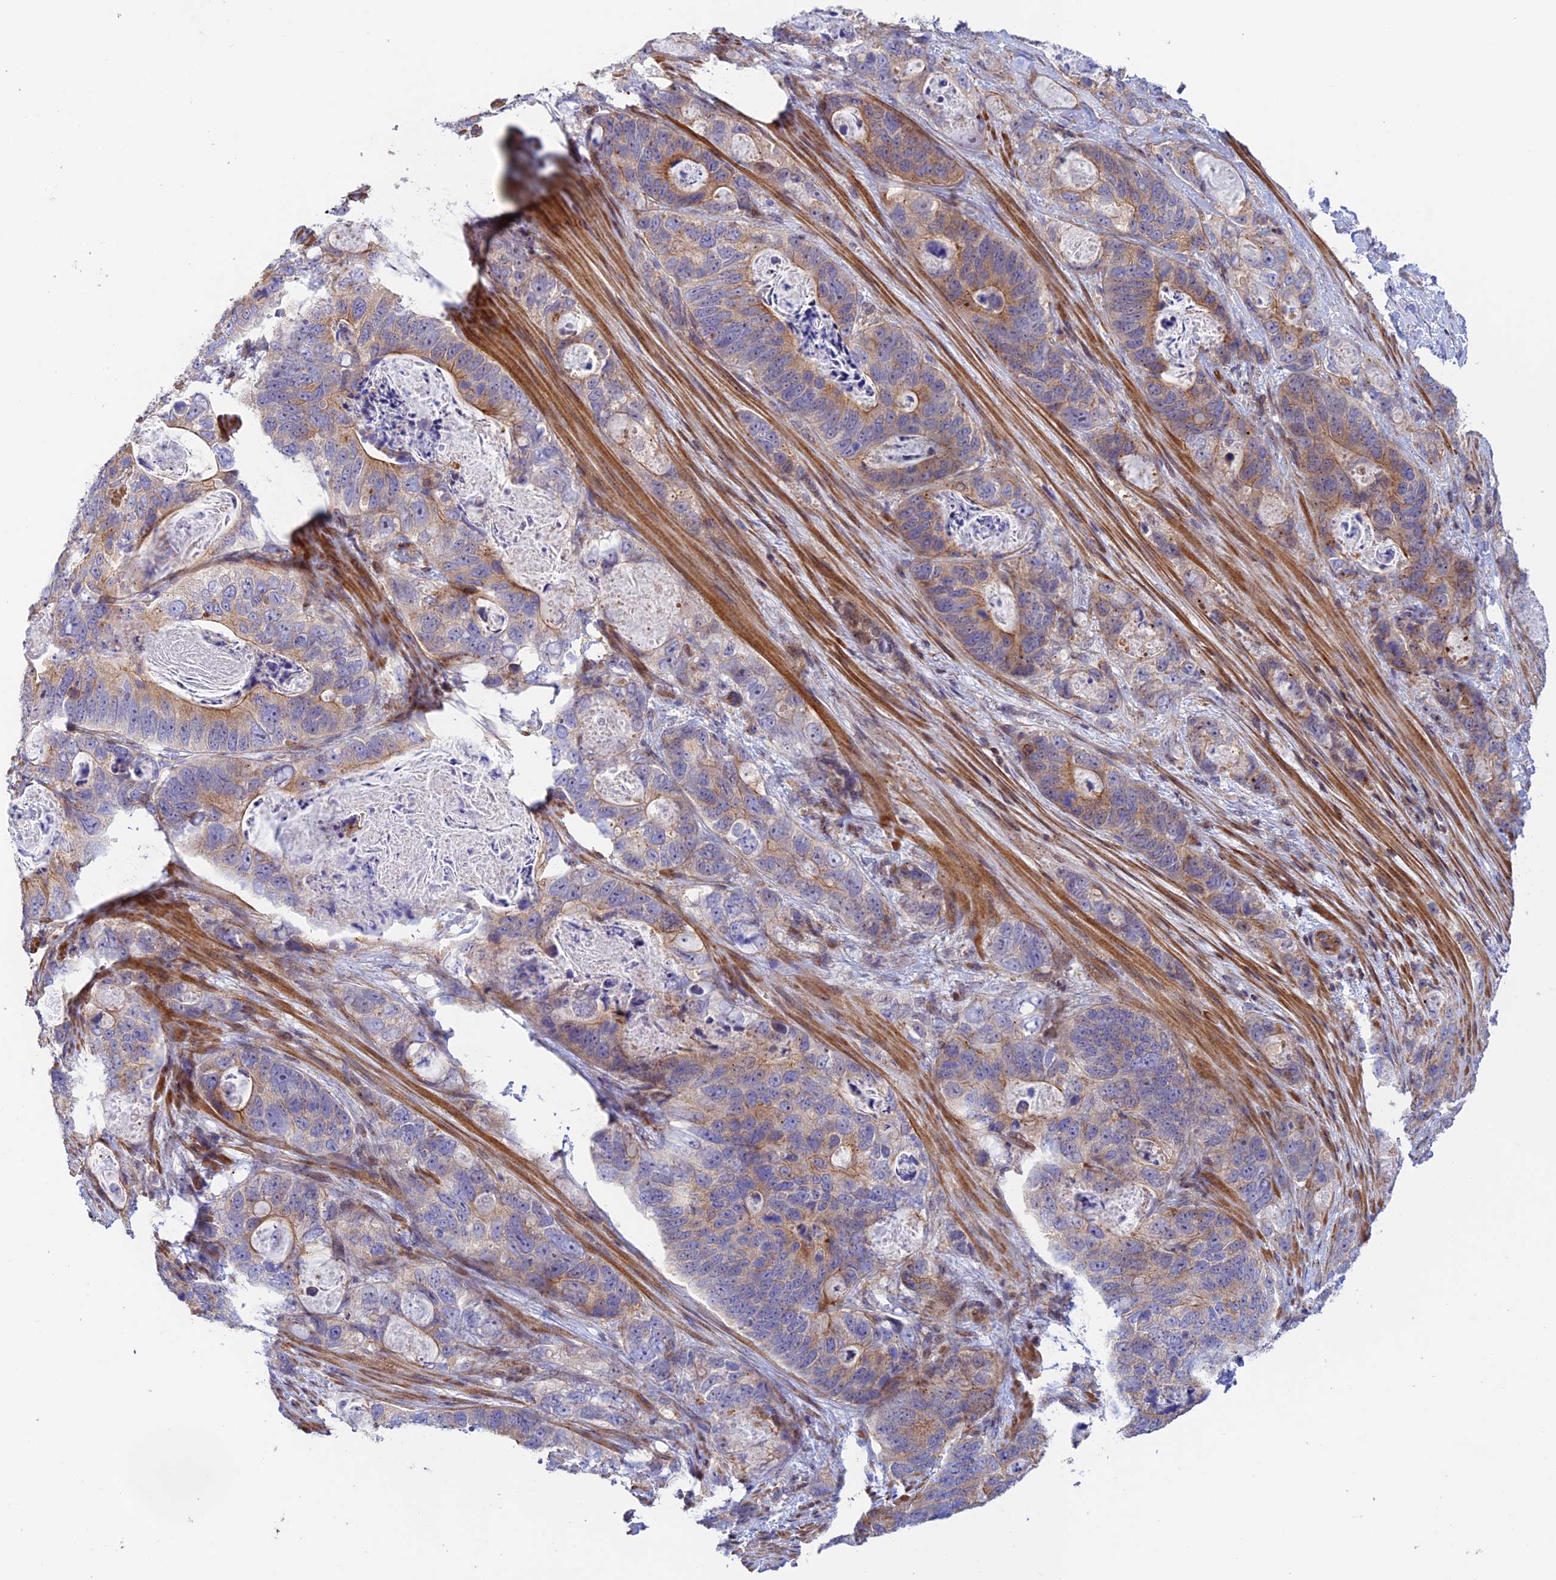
{"staining": {"intensity": "moderate", "quantity": "<25%", "location": "cytoplasmic/membranous"}, "tissue": "stomach cancer", "cell_type": "Tumor cells", "image_type": "cancer", "snomed": [{"axis": "morphology", "description": "Normal tissue, NOS"}, {"axis": "morphology", "description": "Adenocarcinoma, NOS"}, {"axis": "topography", "description": "Stomach"}], "caption": "Brown immunohistochemical staining in human stomach cancer (adenocarcinoma) demonstrates moderate cytoplasmic/membranous positivity in about <25% of tumor cells.", "gene": "PRIM1", "patient": {"sex": "female", "age": 89}}